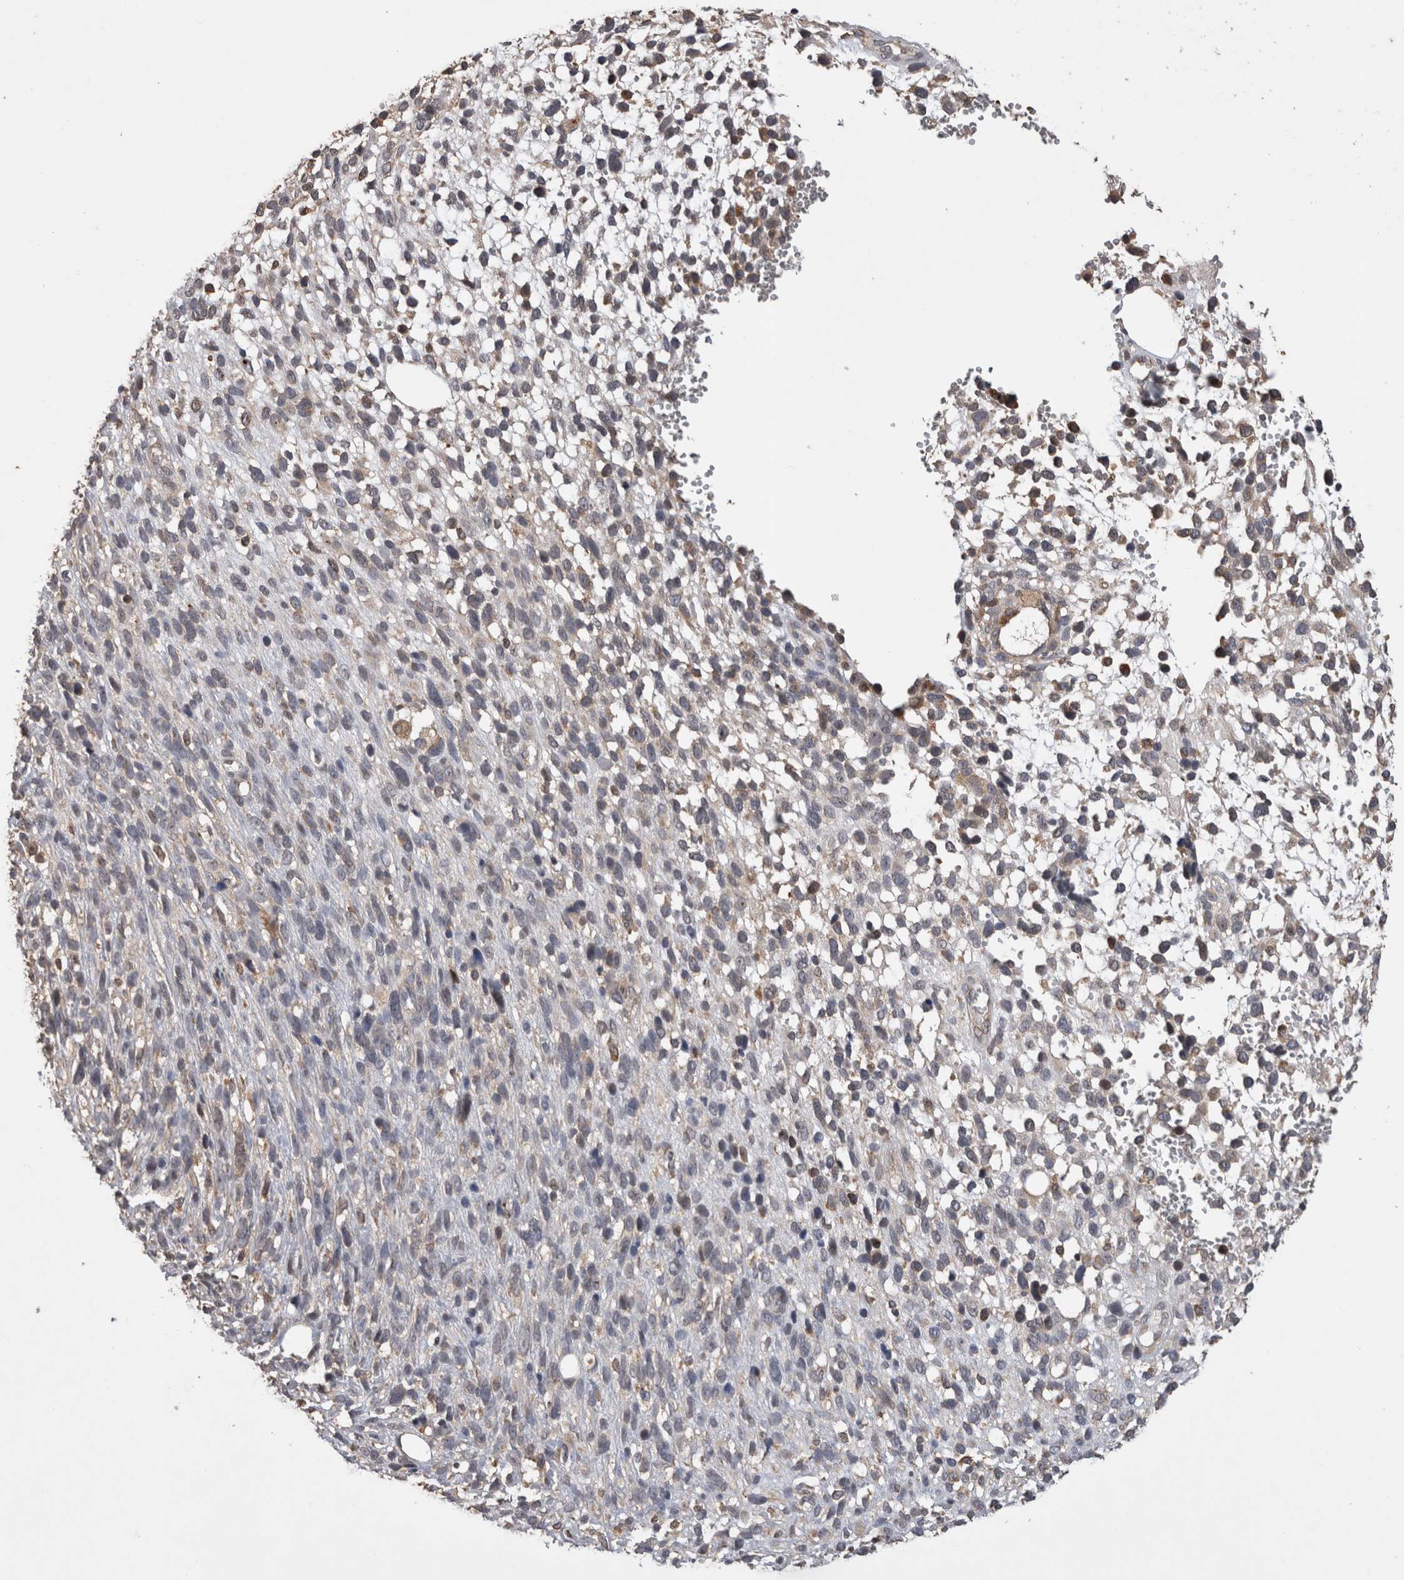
{"staining": {"intensity": "negative", "quantity": "none", "location": "none"}, "tissue": "melanoma", "cell_type": "Tumor cells", "image_type": "cancer", "snomed": [{"axis": "morphology", "description": "Malignant melanoma, NOS"}, {"axis": "topography", "description": "Skin"}], "caption": "An IHC image of melanoma is shown. There is no staining in tumor cells of melanoma.", "gene": "TBCE", "patient": {"sex": "female", "age": 55}}